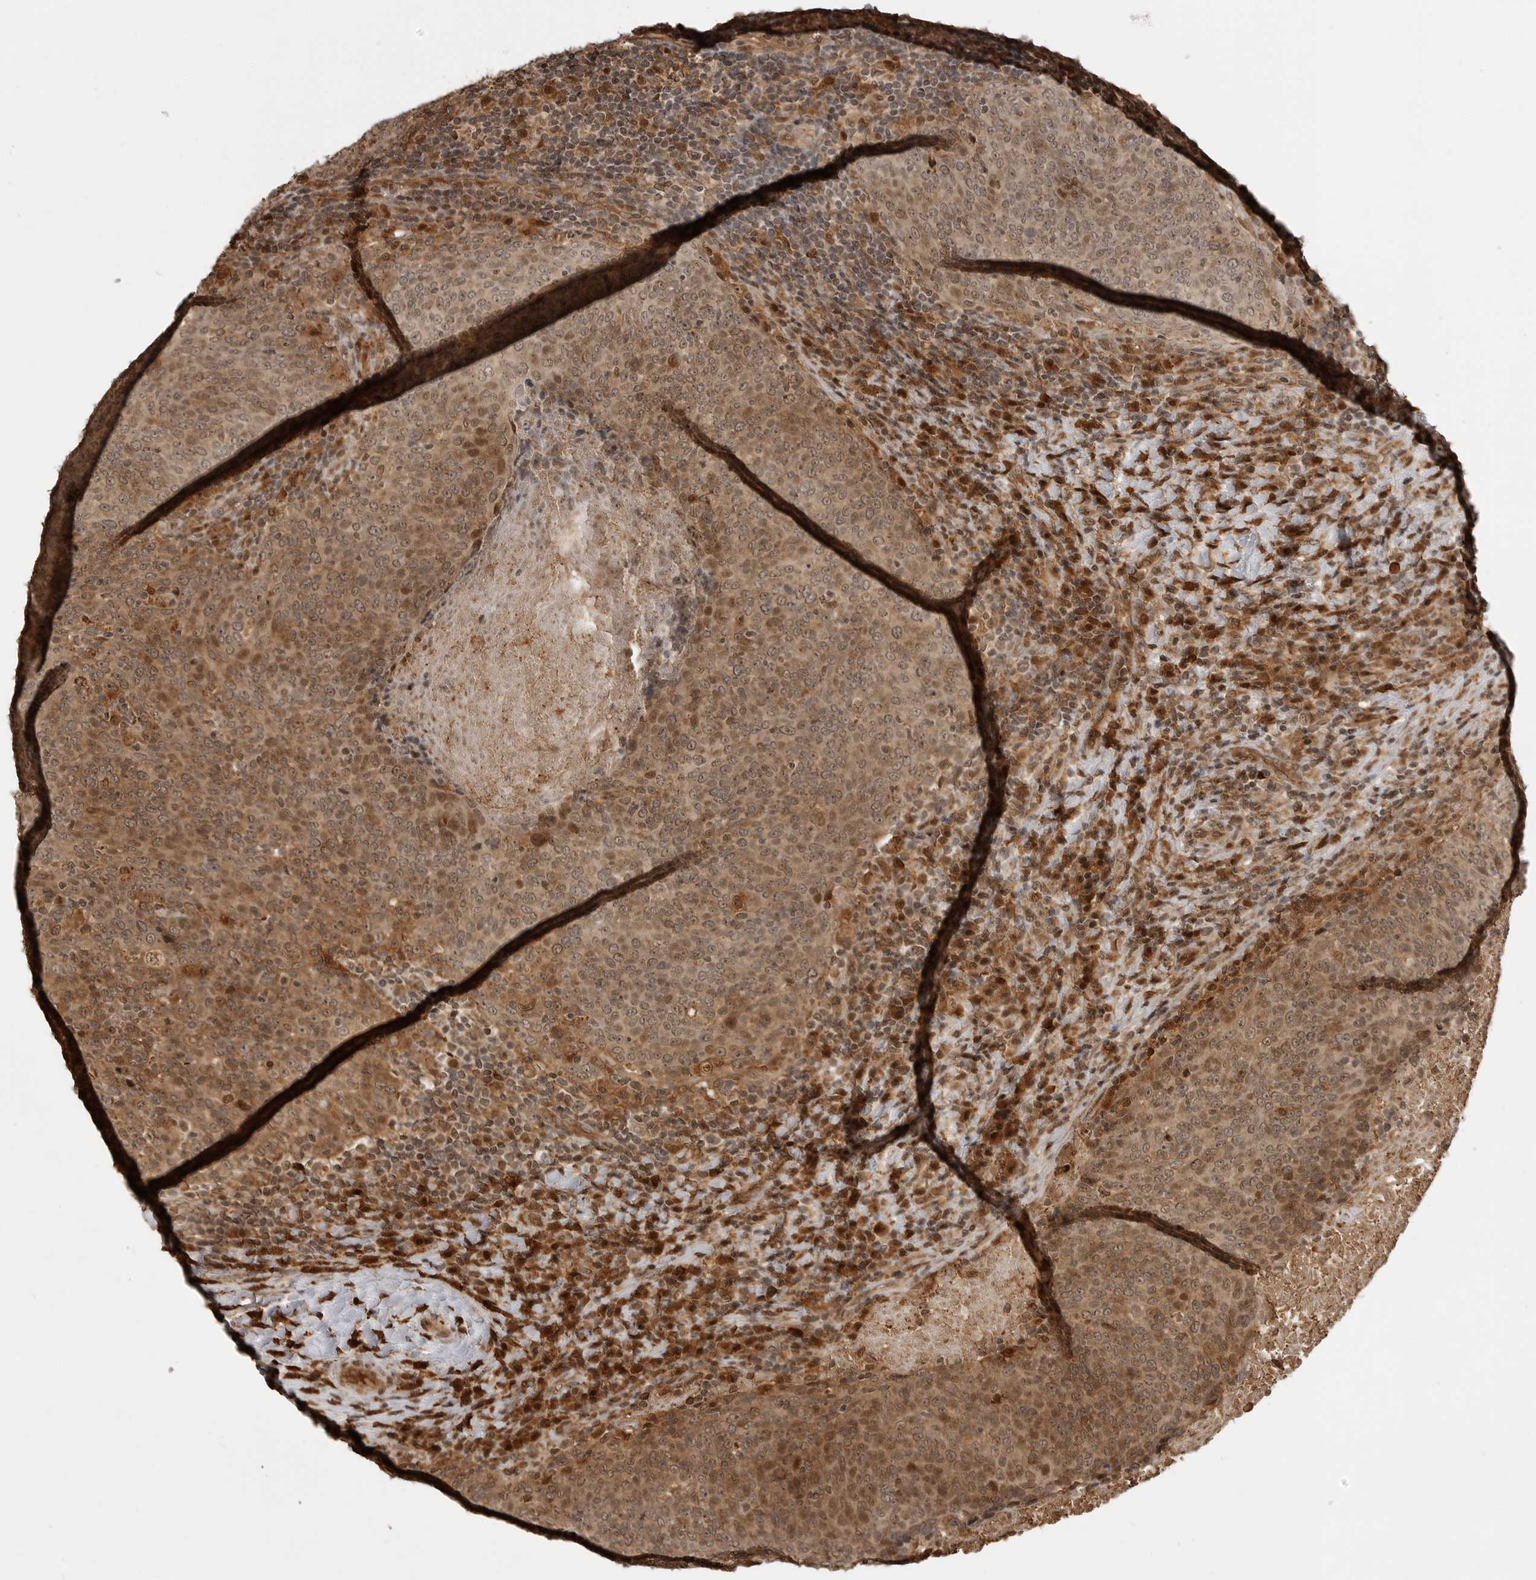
{"staining": {"intensity": "moderate", "quantity": ">75%", "location": "cytoplasmic/membranous,nuclear"}, "tissue": "head and neck cancer", "cell_type": "Tumor cells", "image_type": "cancer", "snomed": [{"axis": "morphology", "description": "Squamous cell carcinoma, NOS"}, {"axis": "morphology", "description": "Squamous cell carcinoma, metastatic, NOS"}, {"axis": "topography", "description": "Lymph node"}, {"axis": "topography", "description": "Head-Neck"}], "caption": "Head and neck cancer (squamous cell carcinoma) stained for a protein reveals moderate cytoplasmic/membranous and nuclear positivity in tumor cells.", "gene": "BMP2K", "patient": {"sex": "male", "age": 62}}